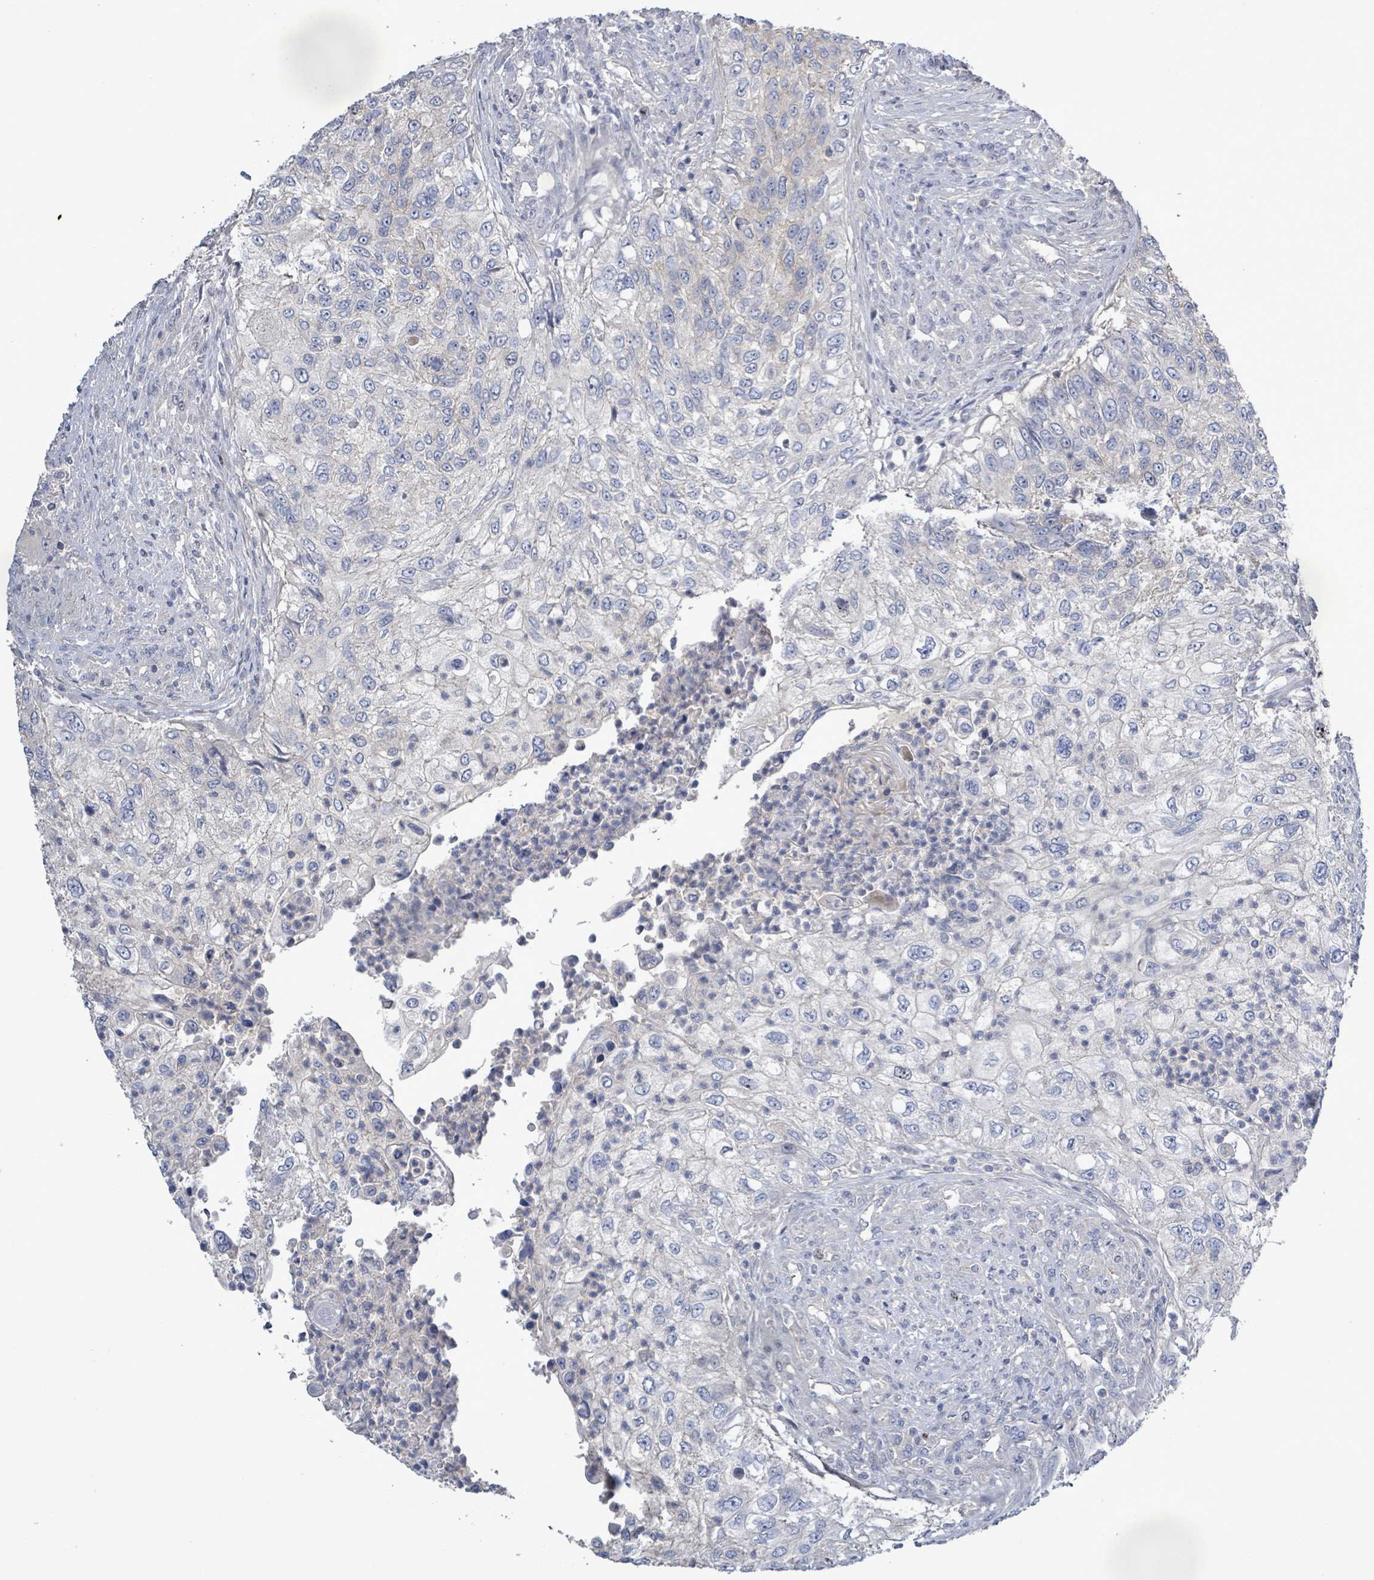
{"staining": {"intensity": "negative", "quantity": "none", "location": "none"}, "tissue": "urothelial cancer", "cell_type": "Tumor cells", "image_type": "cancer", "snomed": [{"axis": "morphology", "description": "Urothelial carcinoma, High grade"}, {"axis": "topography", "description": "Urinary bladder"}], "caption": "An immunohistochemistry image of urothelial cancer is shown. There is no staining in tumor cells of urothelial cancer. The staining was performed using DAB to visualize the protein expression in brown, while the nuclei were stained in blue with hematoxylin (Magnification: 20x).", "gene": "KRAS", "patient": {"sex": "female", "age": 60}}